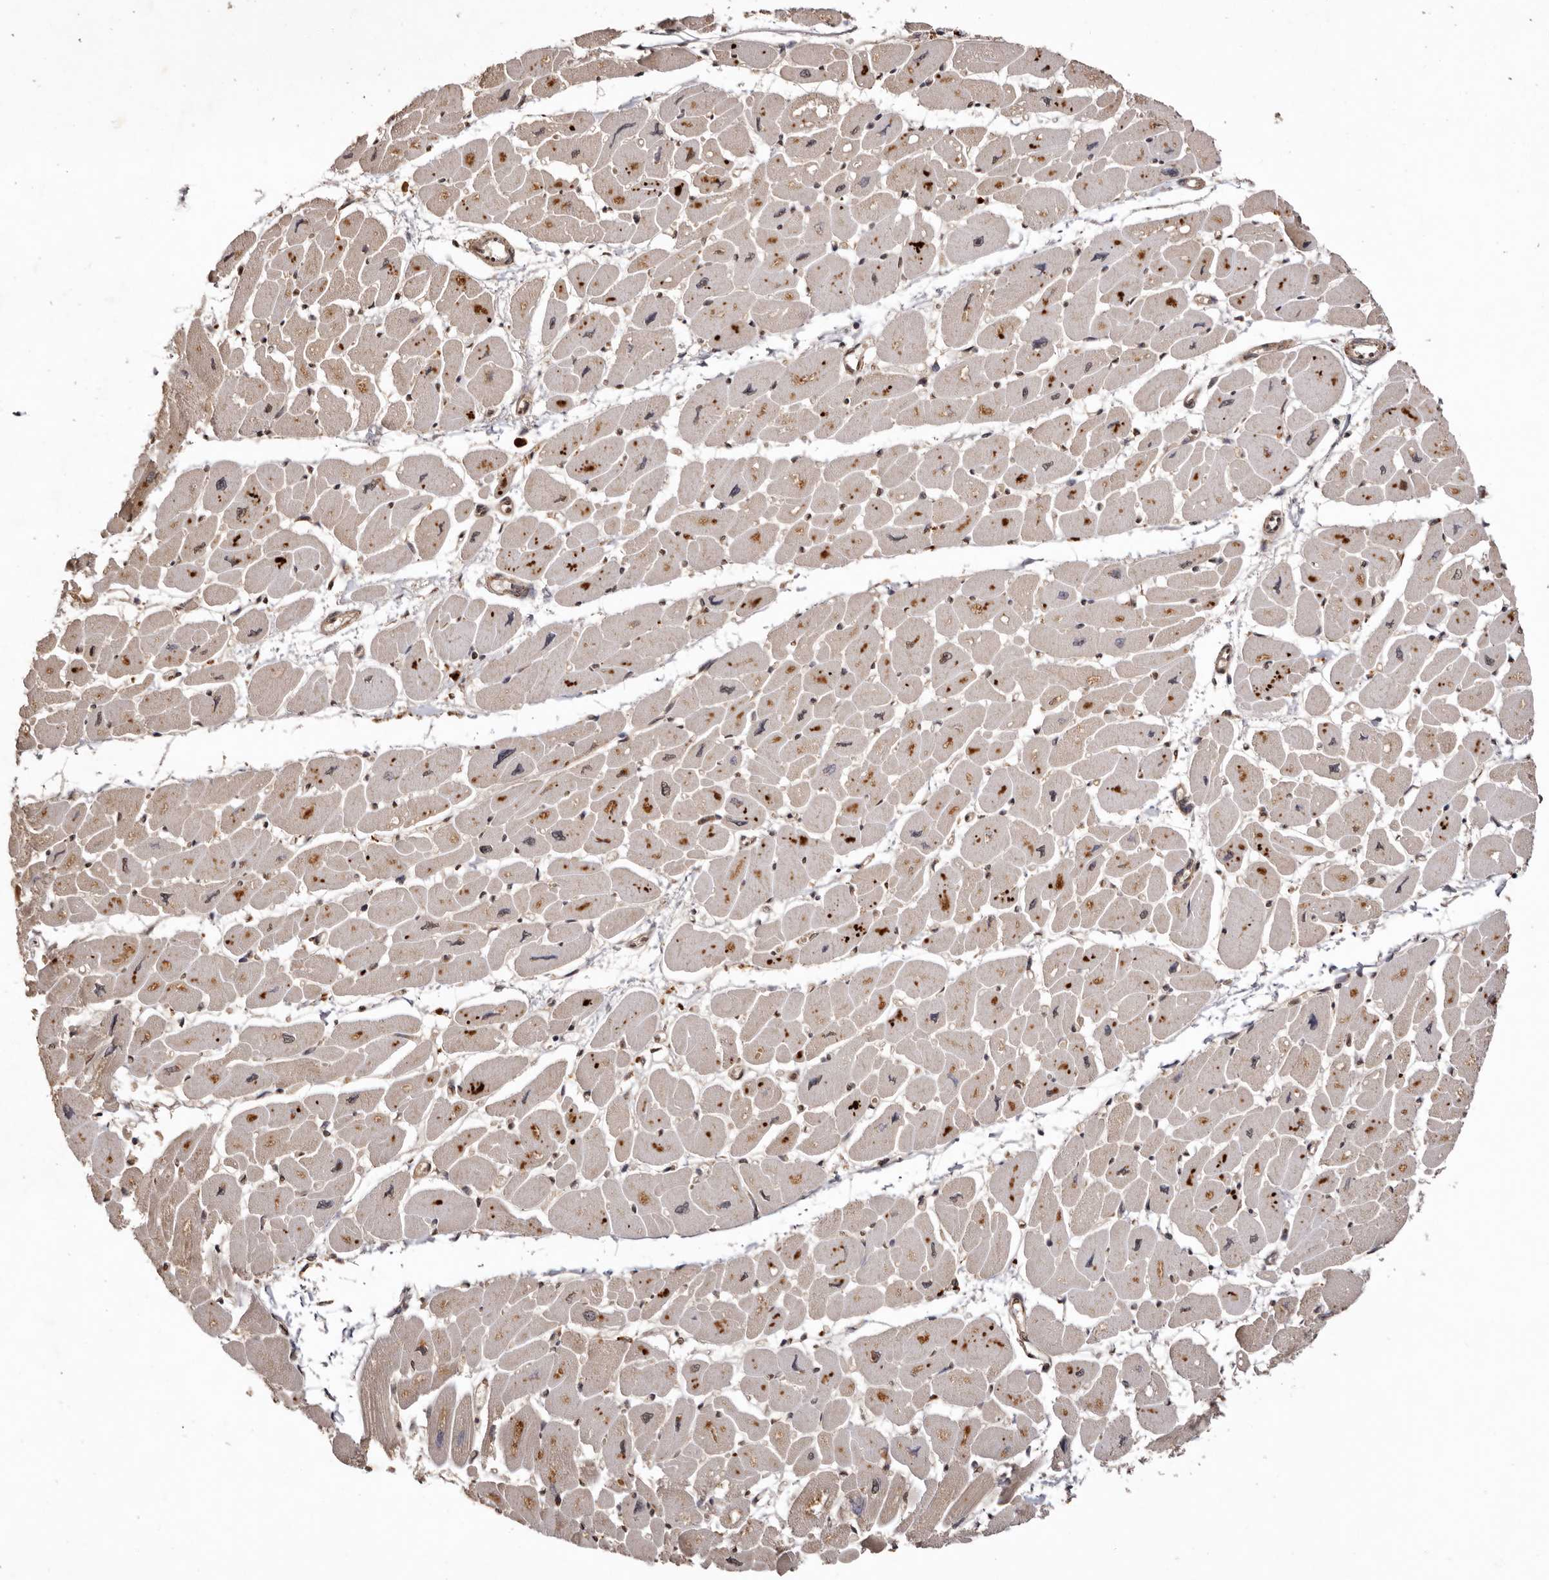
{"staining": {"intensity": "moderate", "quantity": "25%-75%", "location": "cytoplasmic/membranous,nuclear"}, "tissue": "heart muscle", "cell_type": "Cardiomyocytes", "image_type": "normal", "snomed": [{"axis": "morphology", "description": "Normal tissue, NOS"}, {"axis": "topography", "description": "Heart"}], "caption": "Immunohistochemical staining of normal heart muscle reveals moderate cytoplasmic/membranous,nuclear protein expression in about 25%-75% of cardiomyocytes. (DAB (3,3'-diaminobenzidine) IHC, brown staining for protein, blue staining for nuclei).", "gene": "NOTCH1", "patient": {"sex": "female", "age": 54}}